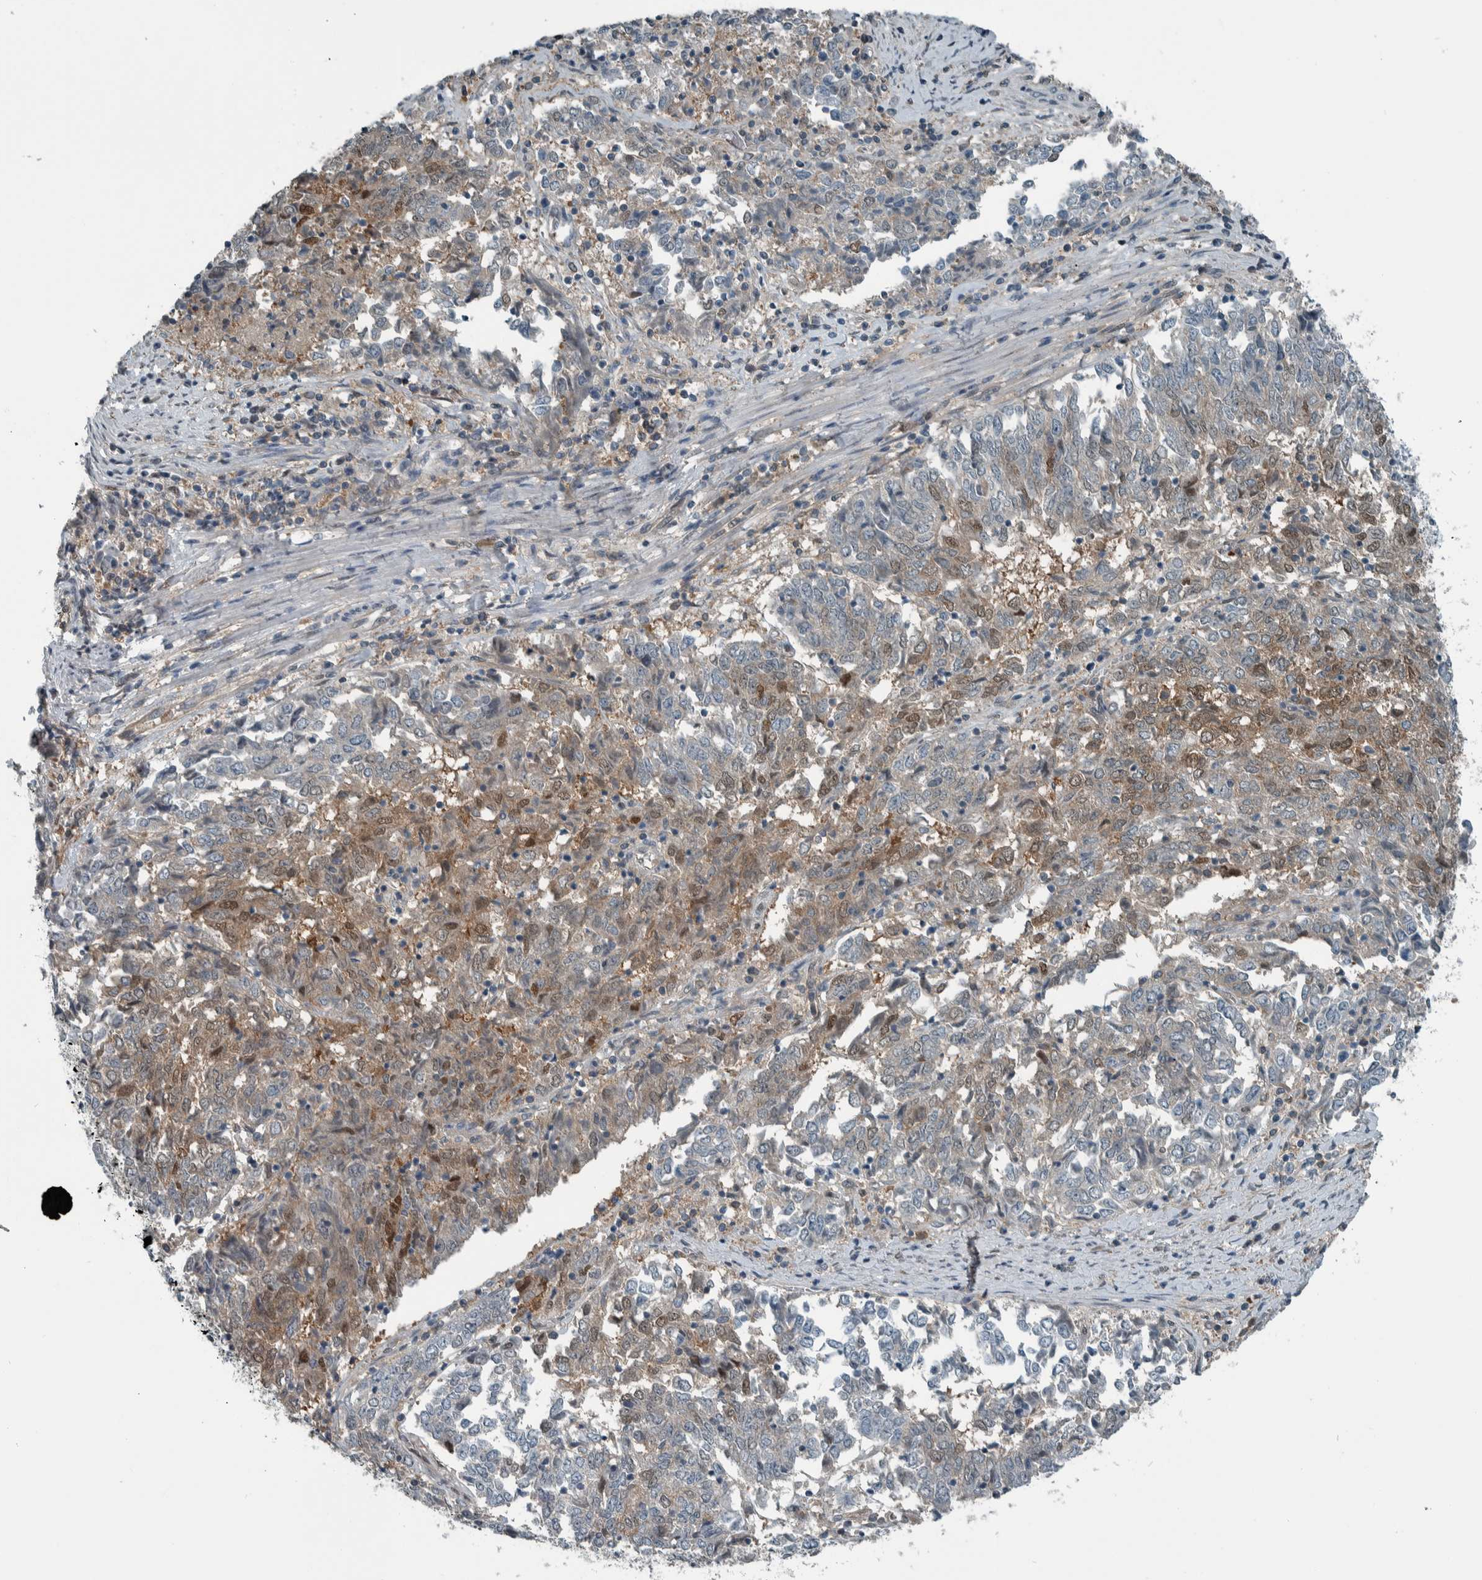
{"staining": {"intensity": "weak", "quantity": "25%-75%", "location": "cytoplasmic/membranous,nuclear"}, "tissue": "endometrial cancer", "cell_type": "Tumor cells", "image_type": "cancer", "snomed": [{"axis": "morphology", "description": "Adenocarcinoma, NOS"}, {"axis": "topography", "description": "Endometrium"}], "caption": "Immunohistochemical staining of human endometrial cancer shows low levels of weak cytoplasmic/membranous and nuclear protein positivity in about 25%-75% of tumor cells. Nuclei are stained in blue.", "gene": "ALAD", "patient": {"sex": "female", "age": 80}}